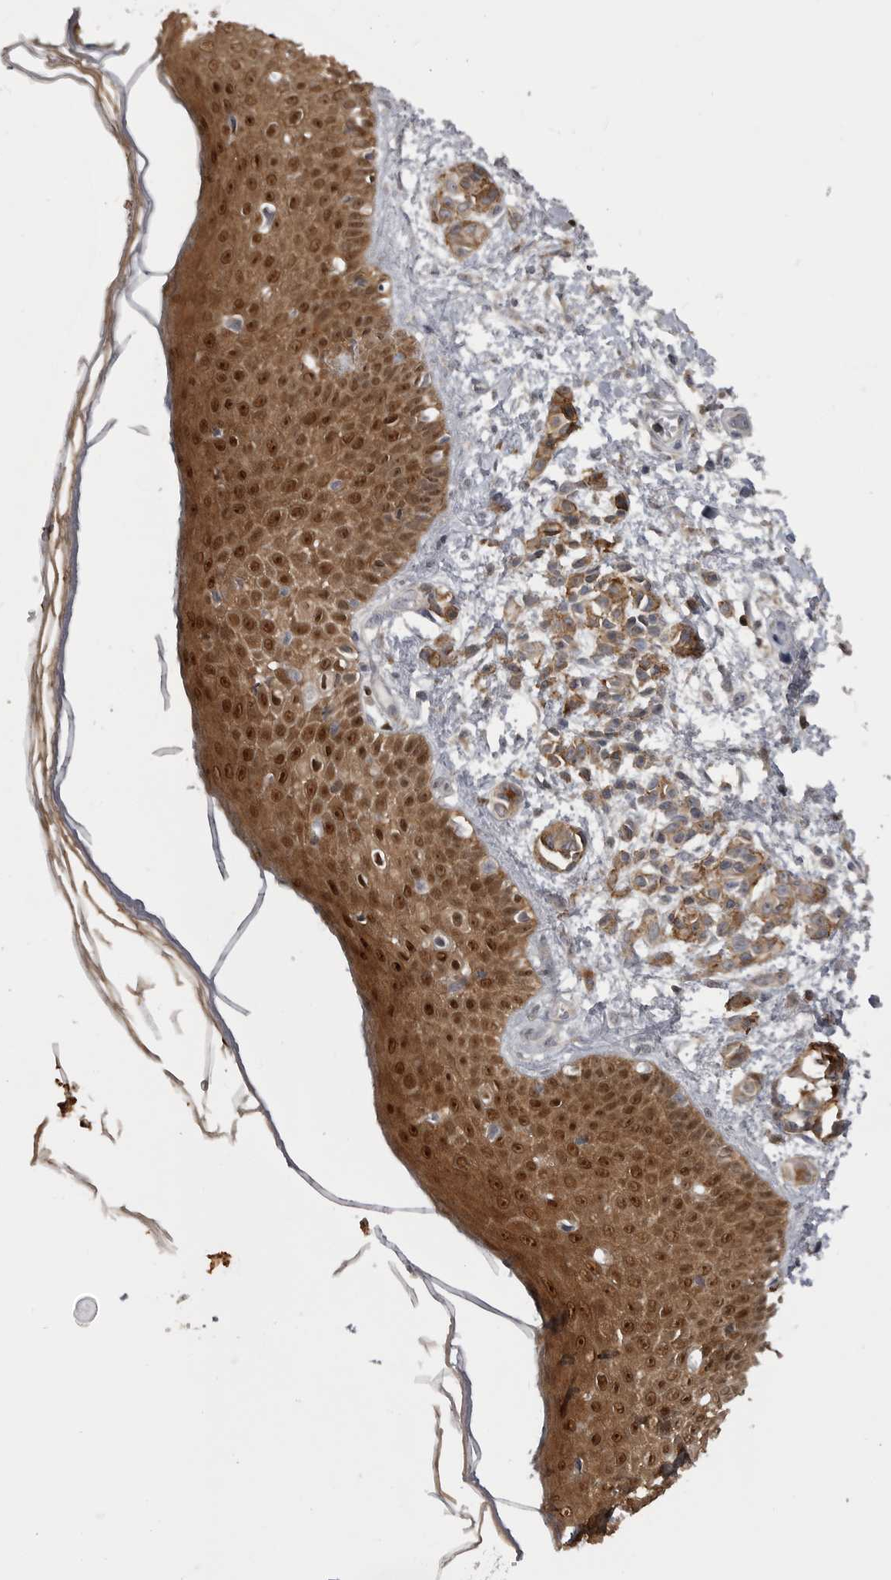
{"staining": {"intensity": "moderate", "quantity": ">75%", "location": "cytoplasmic/membranous,nuclear"}, "tissue": "skin", "cell_type": "Fibroblasts", "image_type": "normal", "snomed": [{"axis": "morphology", "description": "Normal tissue, NOS"}, {"axis": "morphology", "description": "Inflammation, NOS"}, {"axis": "topography", "description": "Skin"}], "caption": "A histopathology image of human skin stained for a protein exhibits moderate cytoplasmic/membranous,nuclear brown staining in fibroblasts. (DAB = brown stain, brightfield microscopy at high magnification).", "gene": "MAPK13", "patient": {"sex": "female", "age": 44}}